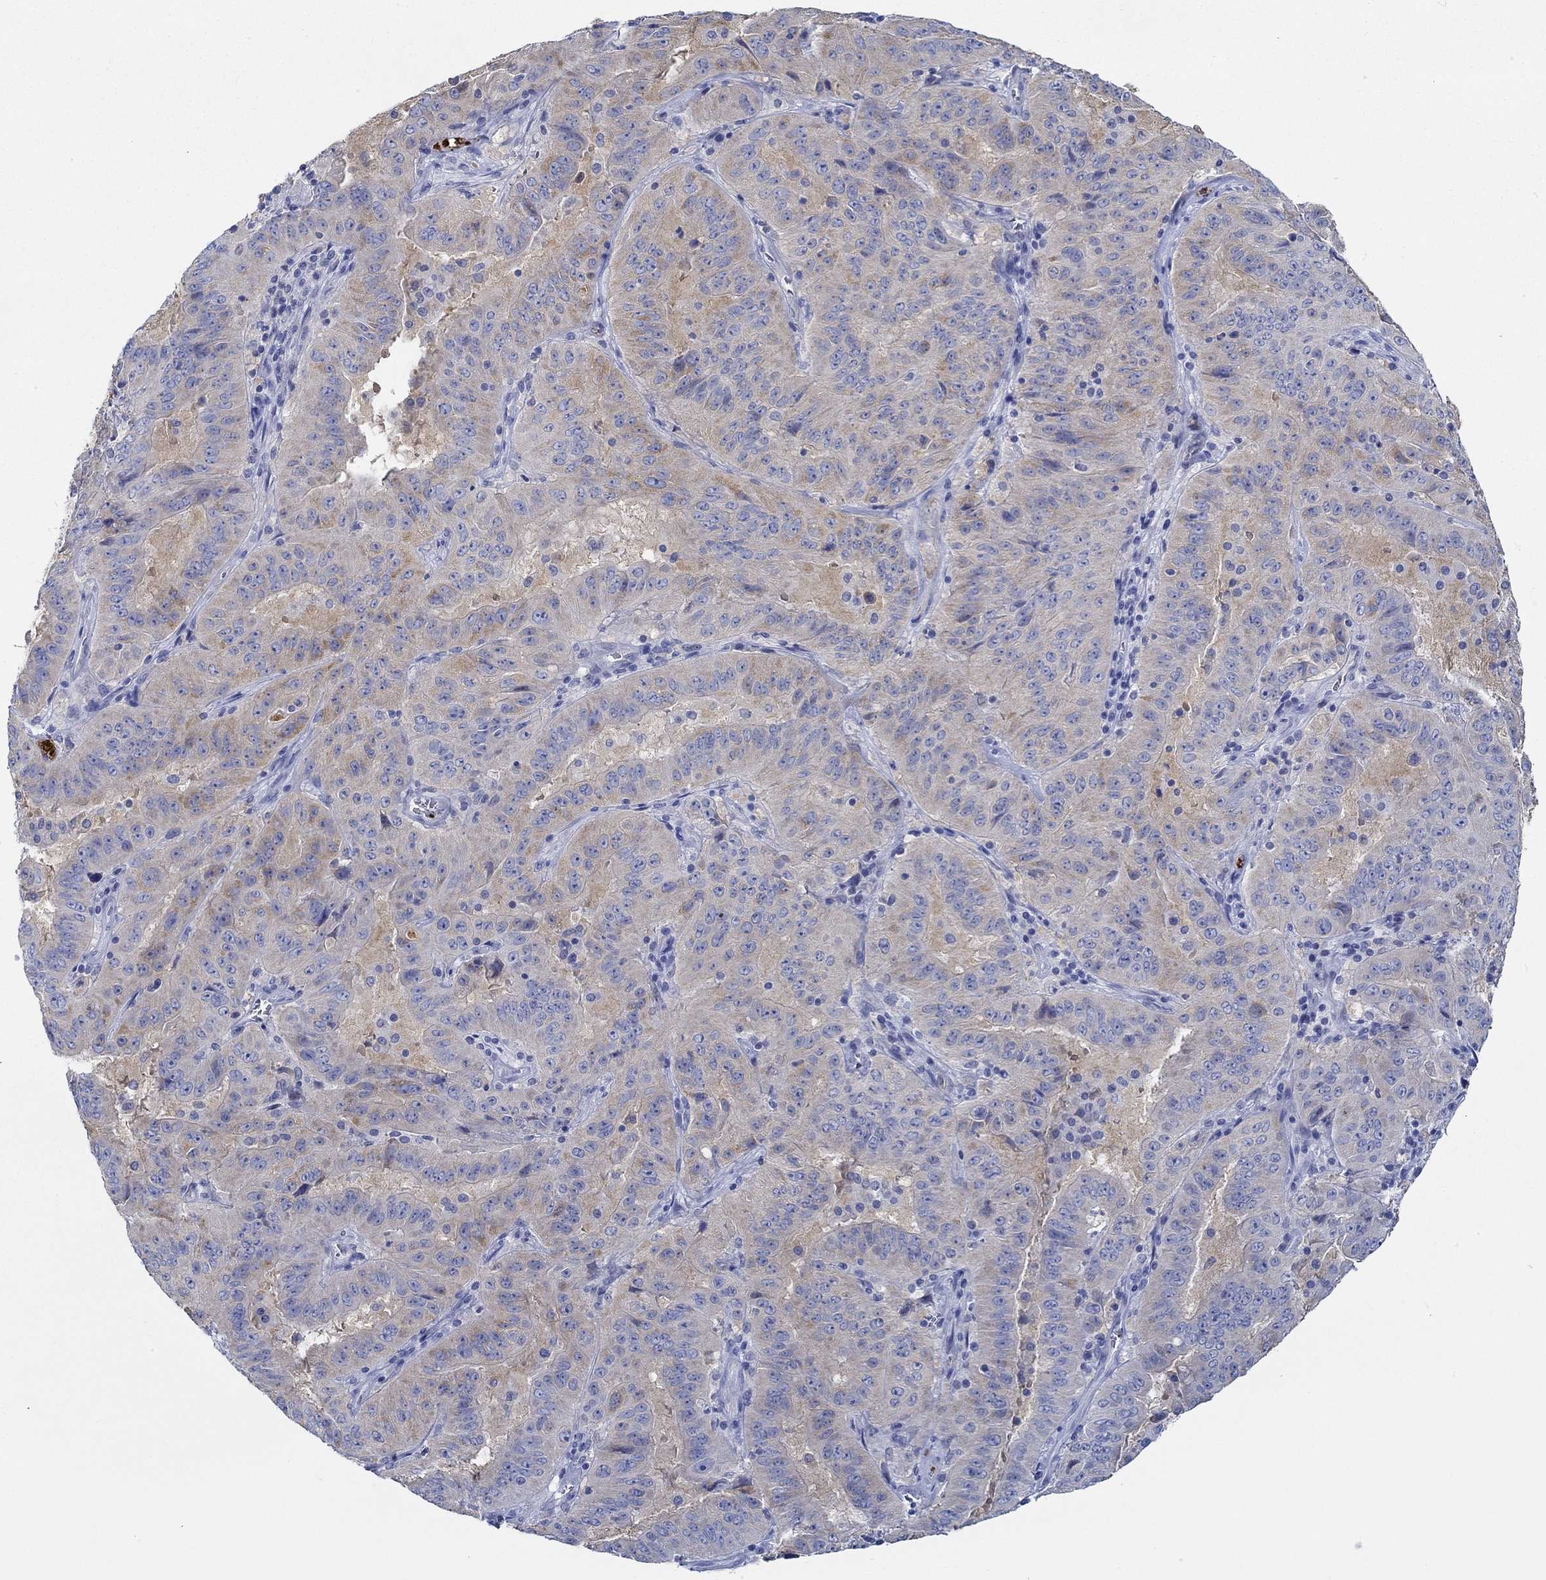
{"staining": {"intensity": "moderate", "quantity": "<25%", "location": "cytoplasmic/membranous"}, "tissue": "pancreatic cancer", "cell_type": "Tumor cells", "image_type": "cancer", "snomed": [{"axis": "morphology", "description": "Adenocarcinoma, NOS"}, {"axis": "topography", "description": "Pancreas"}], "caption": "Immunohistochemical staining of human pancreatic adenocarcinoma displays low levels of moderate cytoplasmic/membranous protein staining in approximately <25% of tumor cells.", "gene": "SLC27A3", "patient": {"sex": "male", "age": 63}}